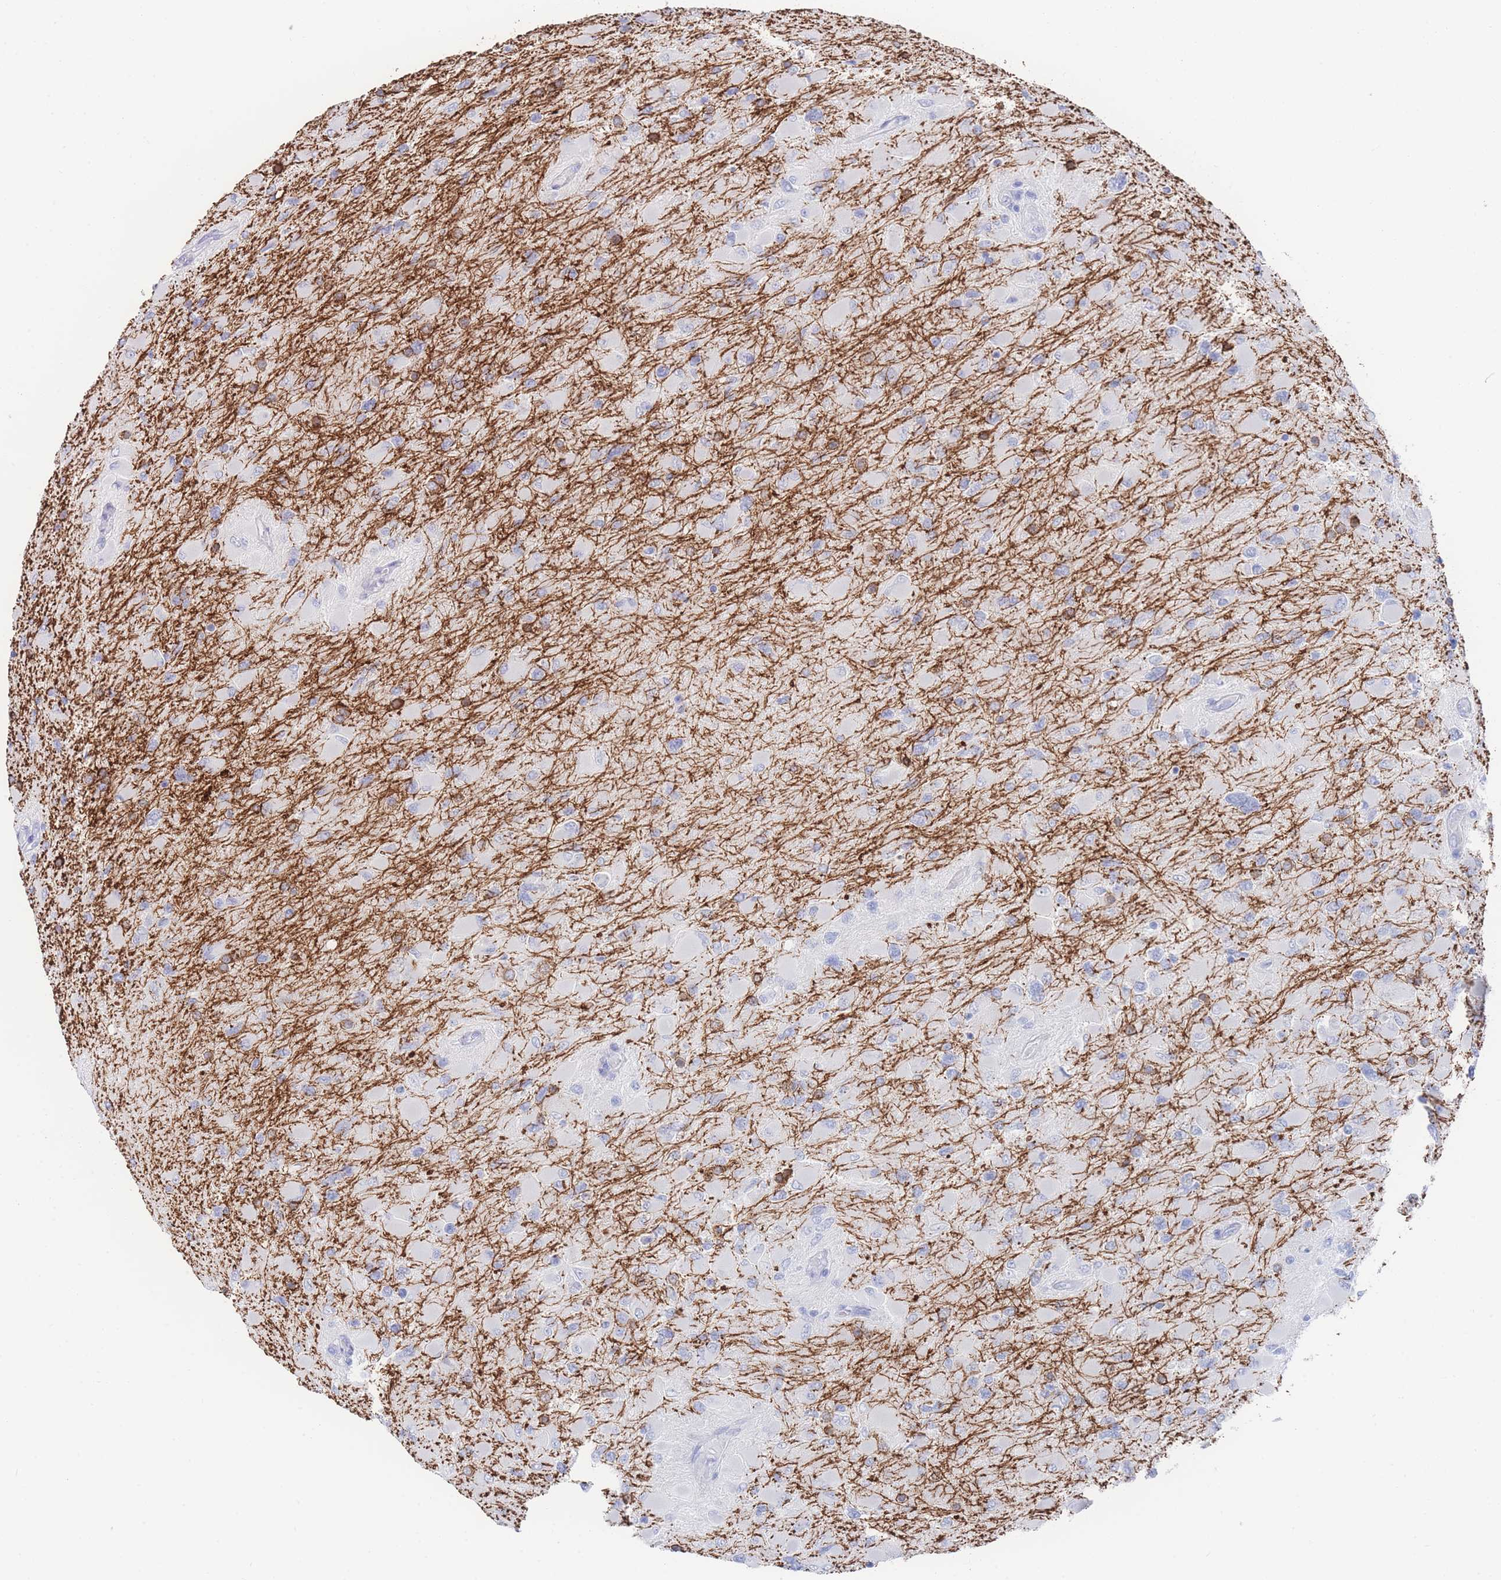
{"staining": {"intensity": "negative", "quantity": "none", "location": "none"}, "tissue": "glioma", "cell_type": "Tumor cells", "image_type": "cancer", "snomed": [{"axis": "morphology", "description": "Glioma, malignant, High grade"}, {"axis": "topography", "description": "Cerebral cortex"}], "caption": "Immunohistochemical staining of human glioma reveals no significant positivity in tumor cells. Nuclei are stained in blue.", "gene": "LRRC37A", "patient": {"sex": "female", "age": 36}}